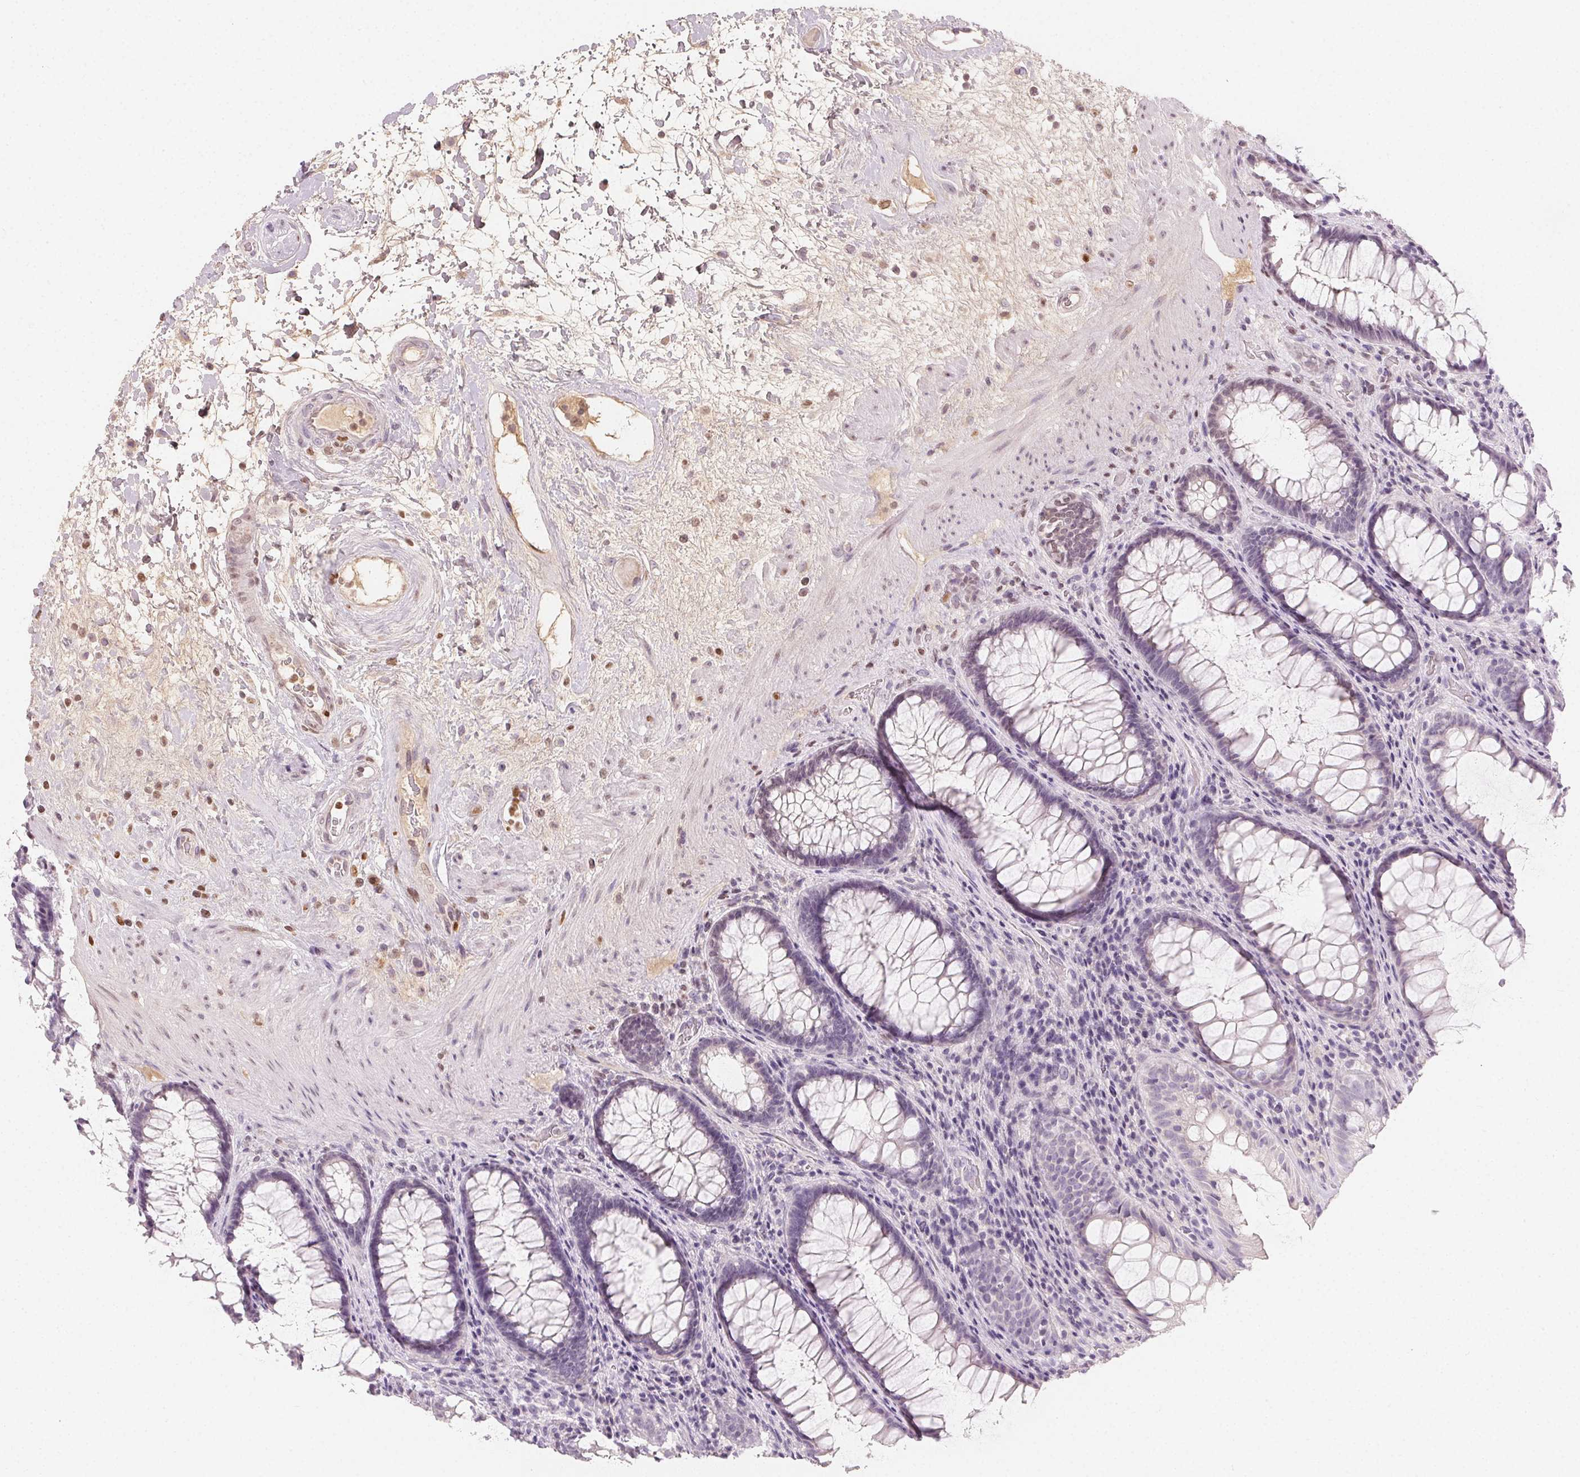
{"staining": {"intensity": "negative", "quantity": "none", "location": "none"}, "tissue": "rectum", "cell_type": "Glandular cells", "image_type": "normal", "snomed": [{"axis": "morphology", "description": "Normal tissue, NOS"}, {"axis": "topography", "description": "Rectum"}], "caption": "The IHC image has no significant positivity in glandular cells of rectum.", "gene": "AFM", "patient": {"sex": "male", "age": 72}}